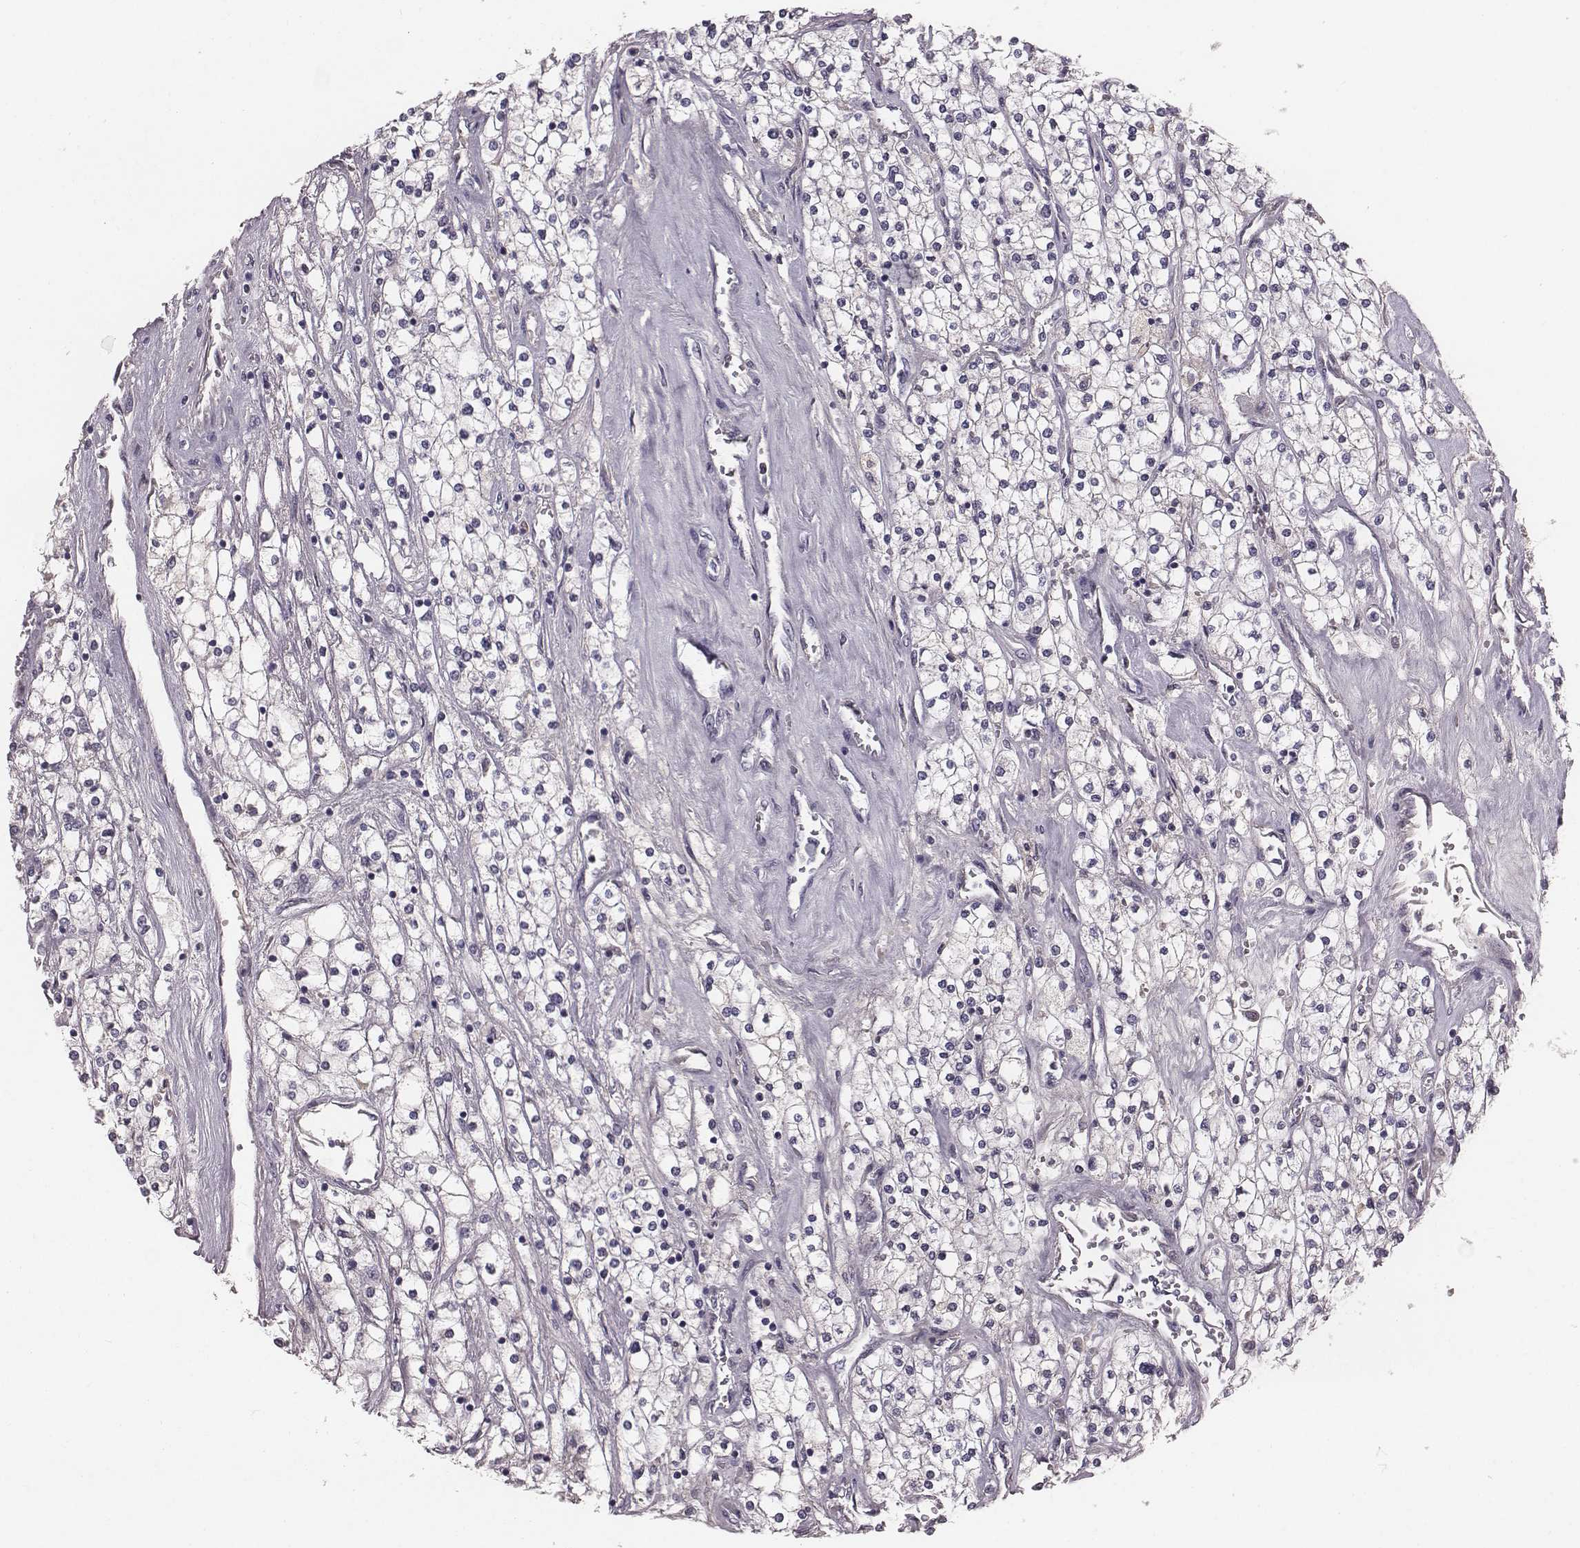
{"staining": {"intensity": "negative", "quantity": "none", "location": "none"}, "tissue": "renal cancer", "cell_type": "Tumor cells", "image_type": "cancer", "snomed": [{"axis": "morphology", "description": "Adenocarcinoma, NOS"}, {"axis": "topography", "description": "Kidney"}], "caption": "The image shows no significant positivity in tumor cells of renal cancer (adenocarcinoma). (DAB (3,3'-diaminobenzidine) IHC, high magnification).", "gene": "SMIM24", "patient": {"sex": "male", "age": 80}}